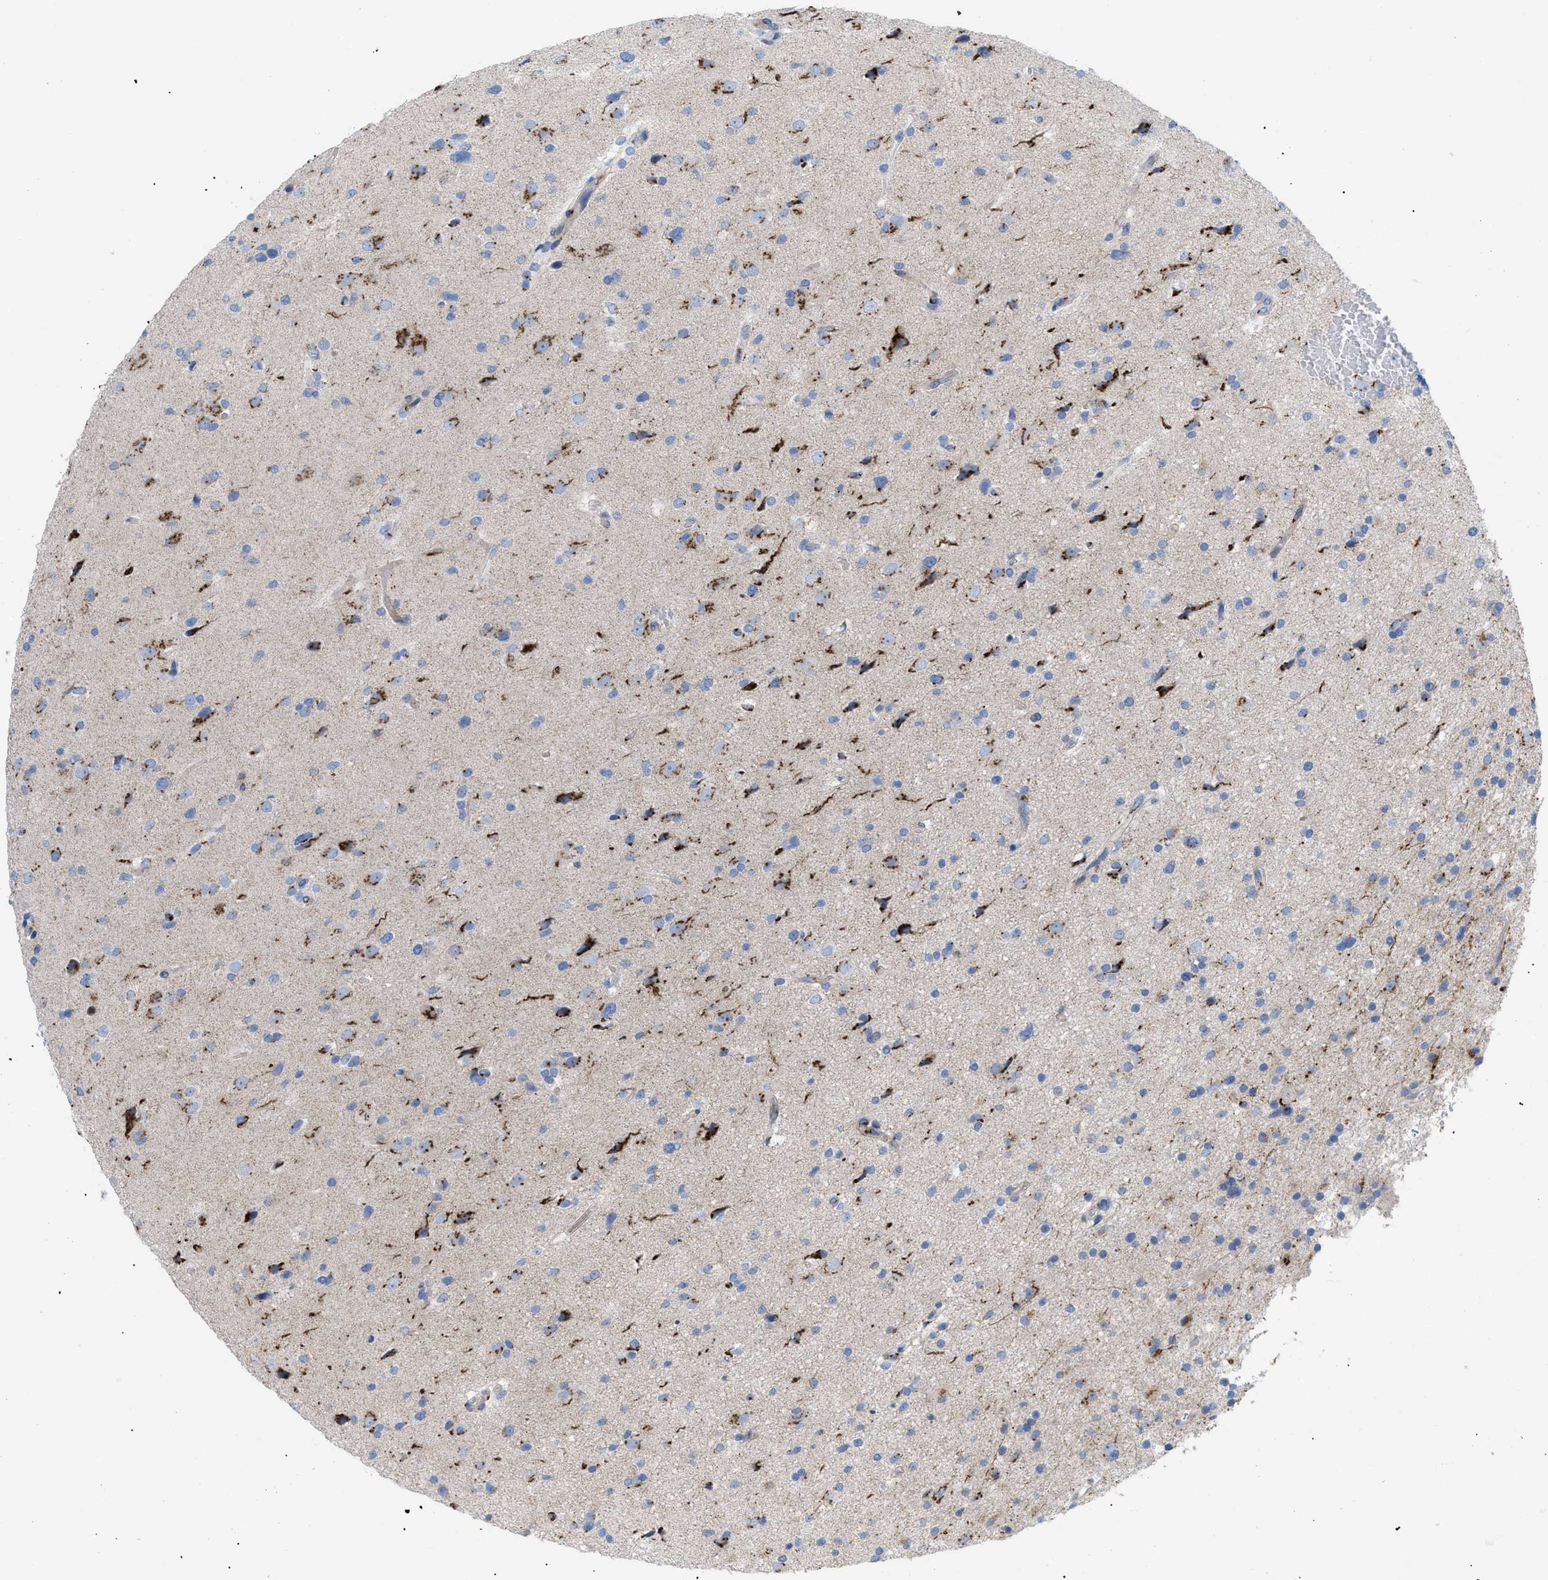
{"staining": {"intensity": "moderate", "quantity": "25%-75%", "location": "cytoplasmic/membranous"}, "tissue": "glioma", "cell_type": "Tumor cells", "image_type": "cancer", "snomed": [{"axis": "morphology", "description": "Glioma, malignant, High grade"}, {"axis": "topography", "description": "Brain"}], "caption": "This histopathology image shows IHC staining of human glioma, with medium moderate cytoplasmic/membranous staining in about 25%-75% of tumor cells.", "gene": "TMEM17", "patient": {"sex": "male", "age": 33}}